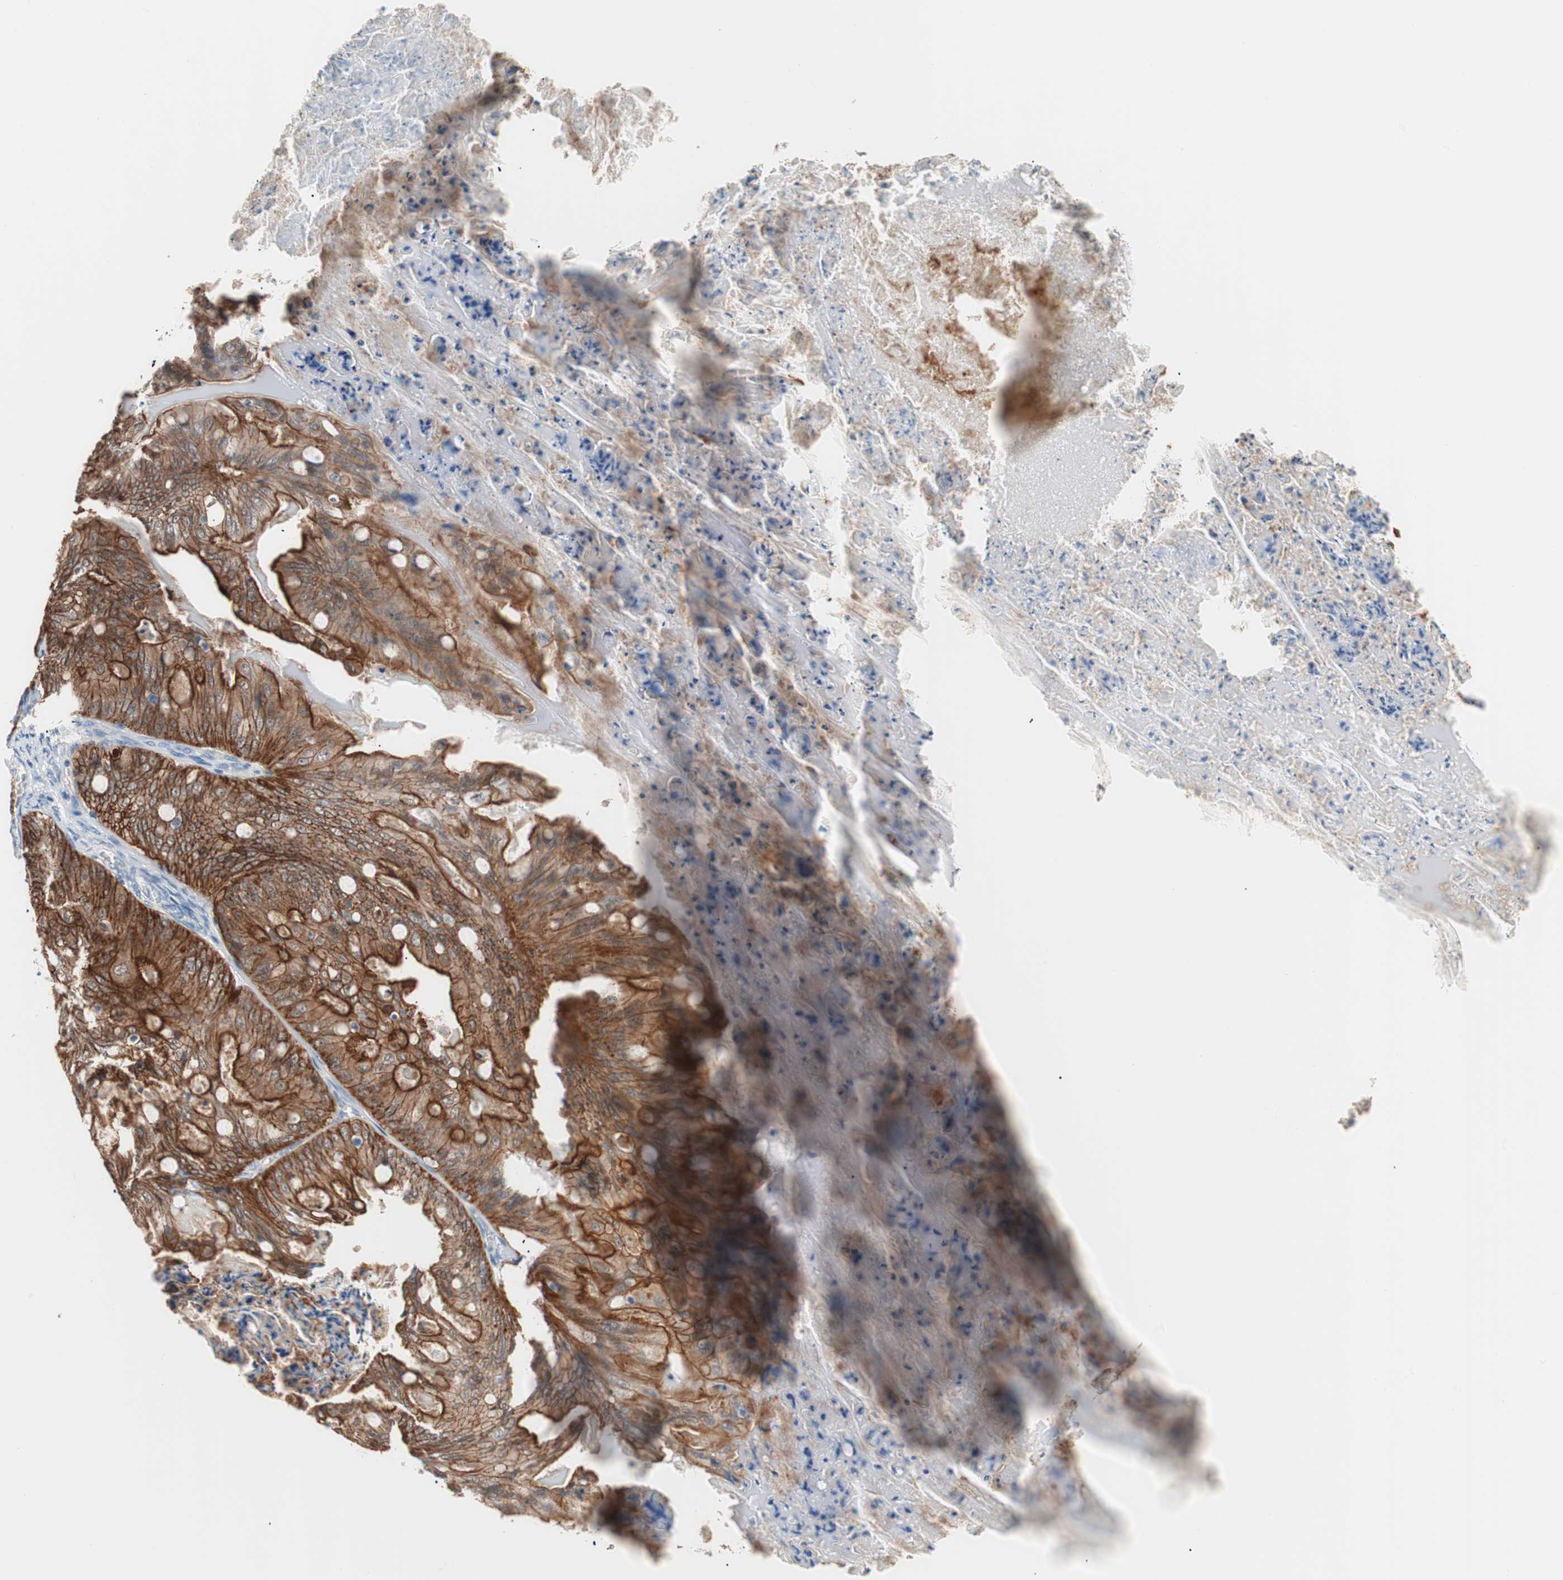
{"staining": {"intensity": "strong", "quantity": ">75%", "location": "cytoplasmic/membranous"}, "tissue": "ovarian cancer", "cell_type": "Tumor cells", "image_type": "cancer", "snomed": [{"axis": "morphology", "description": "Cystadenocarcinoma, mucinous, NOS"}, {"axis": "topography", "description": "Ovary"}], "caption": "DAB (3,3'-diaminobenzidine) immunohistochemical staining of human mucinous cystadenocarcinoma (ovarian) reveals strong cytoplasmic/membranous protein expression in approximately >75% of tumor cells.", "gene": "VIL1", "patient": {"sex": "female", "age": 36}}